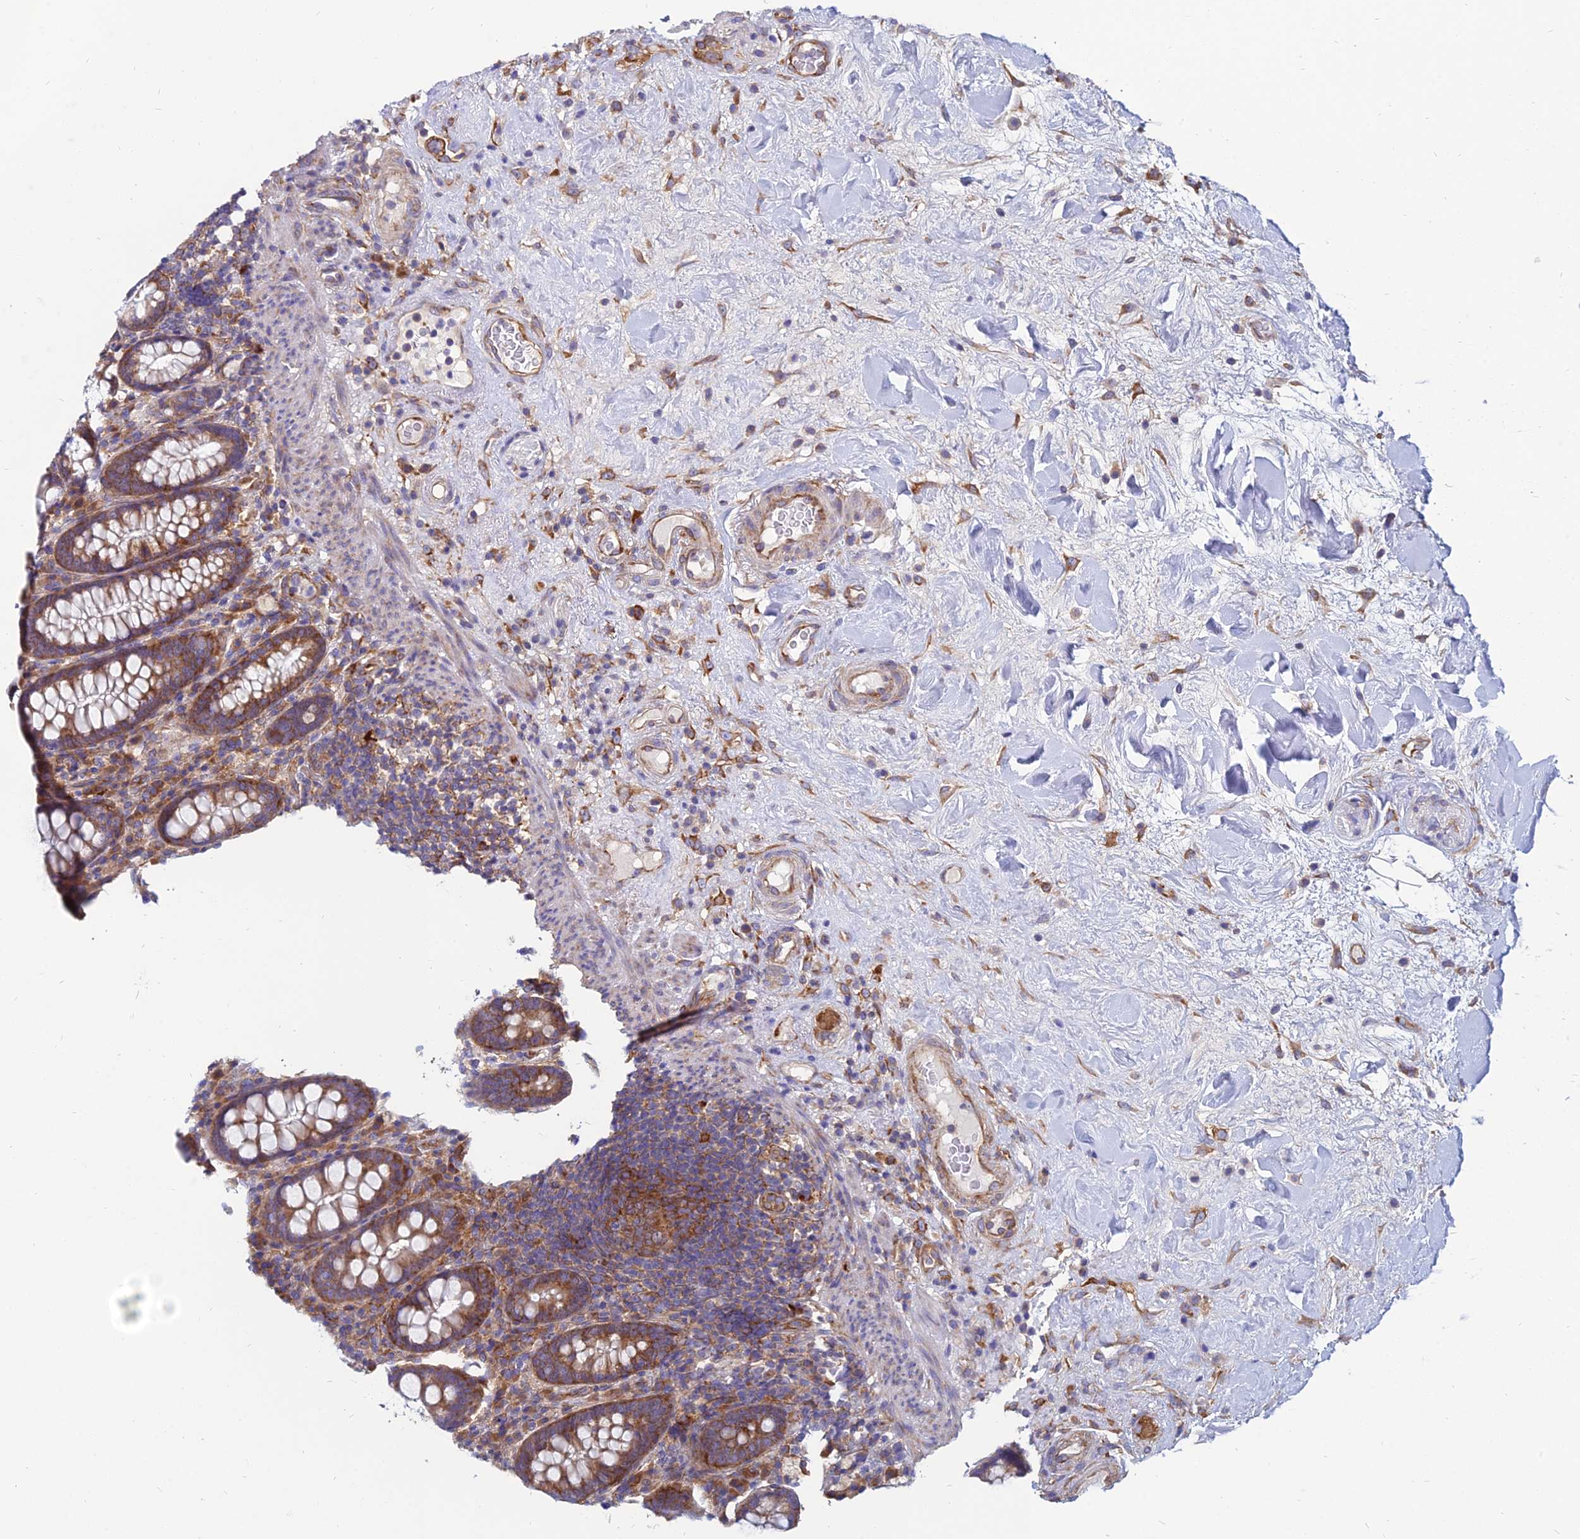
{"staining": {"intensity": "moderate", "quantity": ">75%", "location": "cytoplasmic/membranous"}, "tissue": "colon", "cell_type": "Endothelial cells", "image_type": "normal", "snomed": [{"axis": "morphology", "description": "Normal tissue, NOS"}, {"axis": "topography", "description": "Colon"}], "caption": "Immunohistochemical staining of unremarkable human colon shows moderate cytoplasmic/membranous protein expression in about >75% of endothelial cells. (Stains: DAB in brown, nuclei in blue, Microscopy: brightfield microscopy at high magnification).", "gene": "TXLNA", "patient": {"sex": "female", "age": 79}}